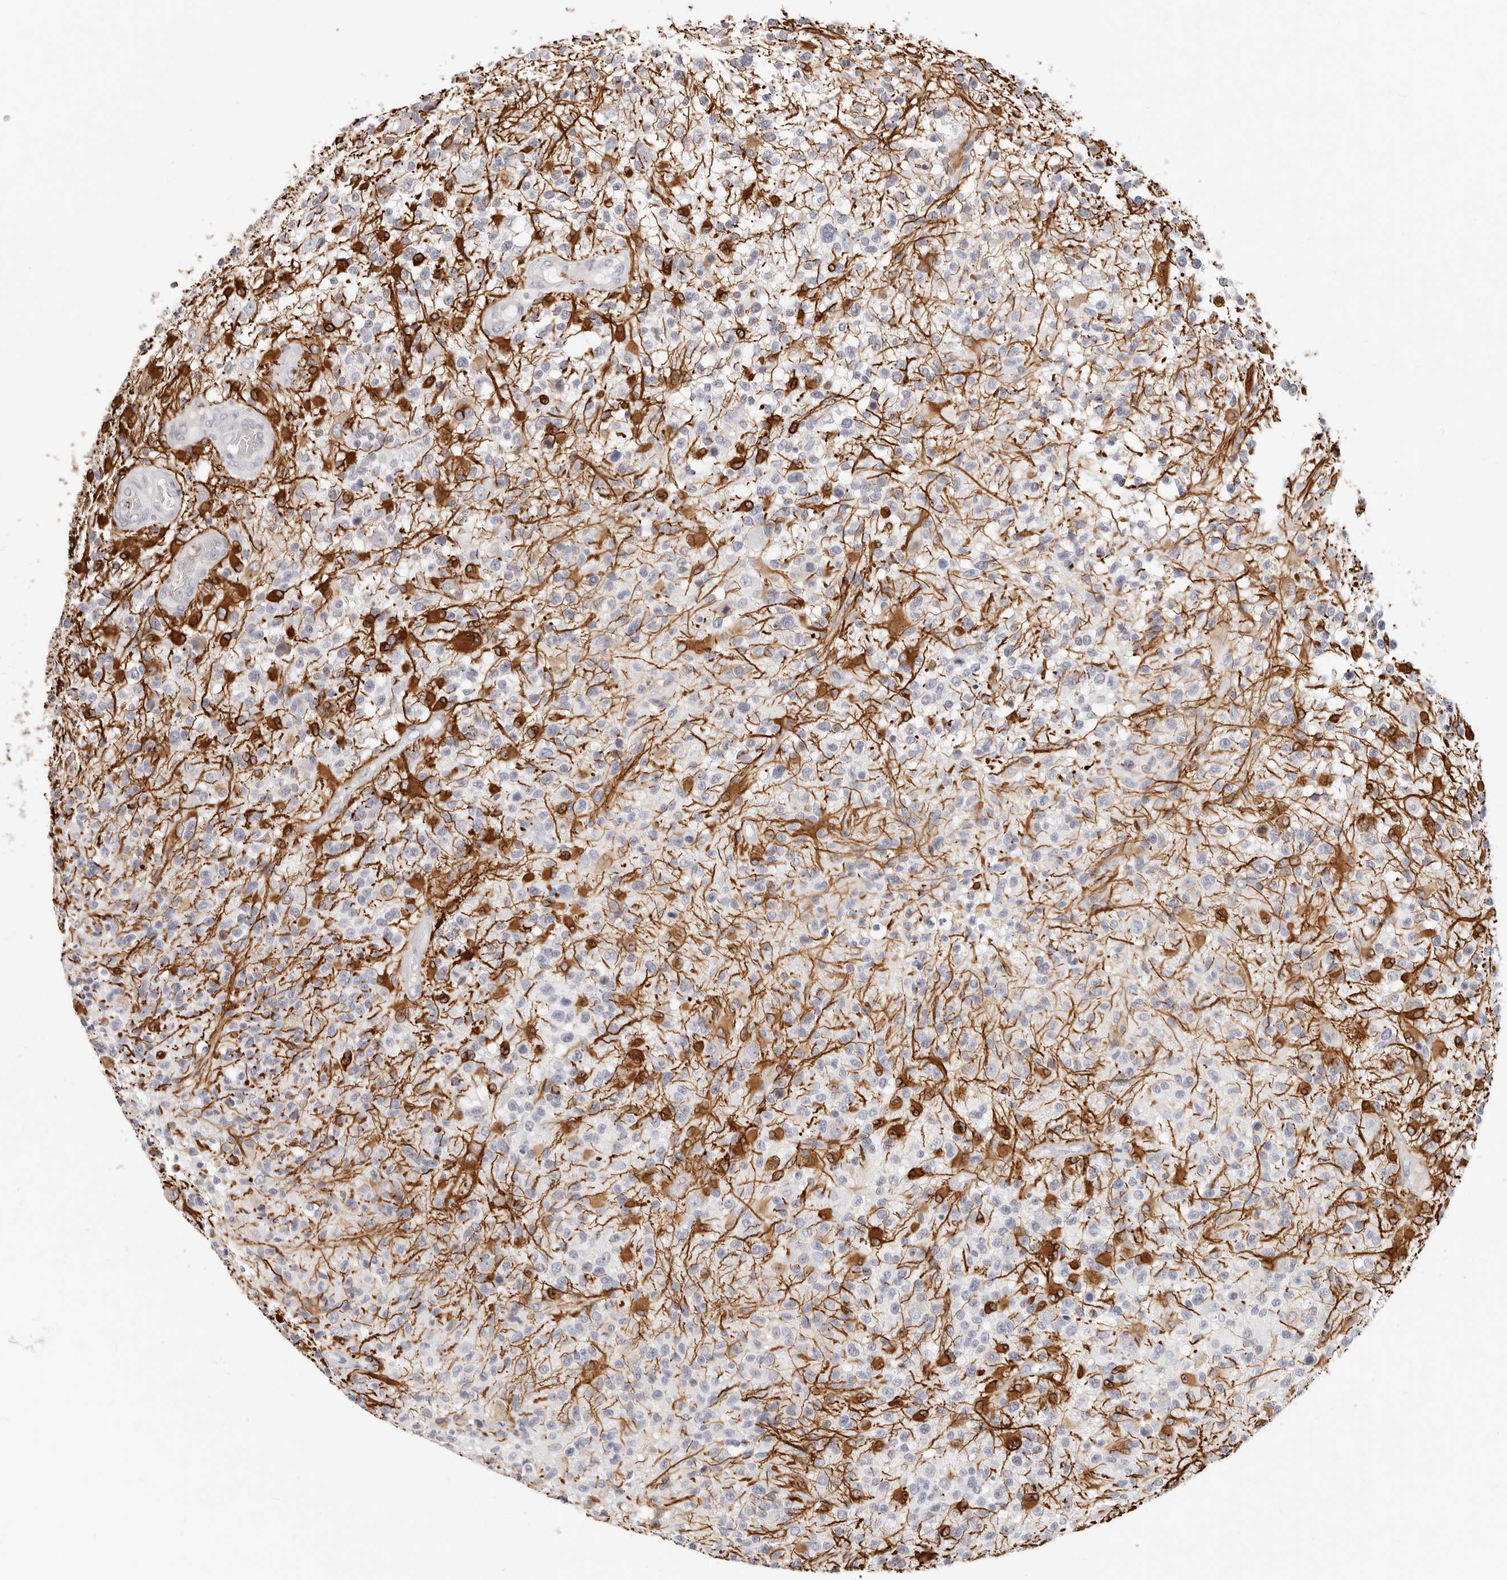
{"staining": {"intensity": "weak", "quantity": "<25%", "location": "cytoplasmic/membranous"}, "tissue": "glioma", "cell_type": "Tumor cells", "image_type": "cancer", "snomed": [{"axis": "morphology", "description": "Glioma, malignant, High grade"}, {"axis": "morphology", "description": "Glioblastoma, NOS"}, {"axis": "topography", "description": "Brain"}], "caption": "Glioma stained for a protein using immunohistochemistry (IHC) reveals no expression tumor cells.", "gene": "ASCL1", "patient": {"sex": "male", "age": 60}}